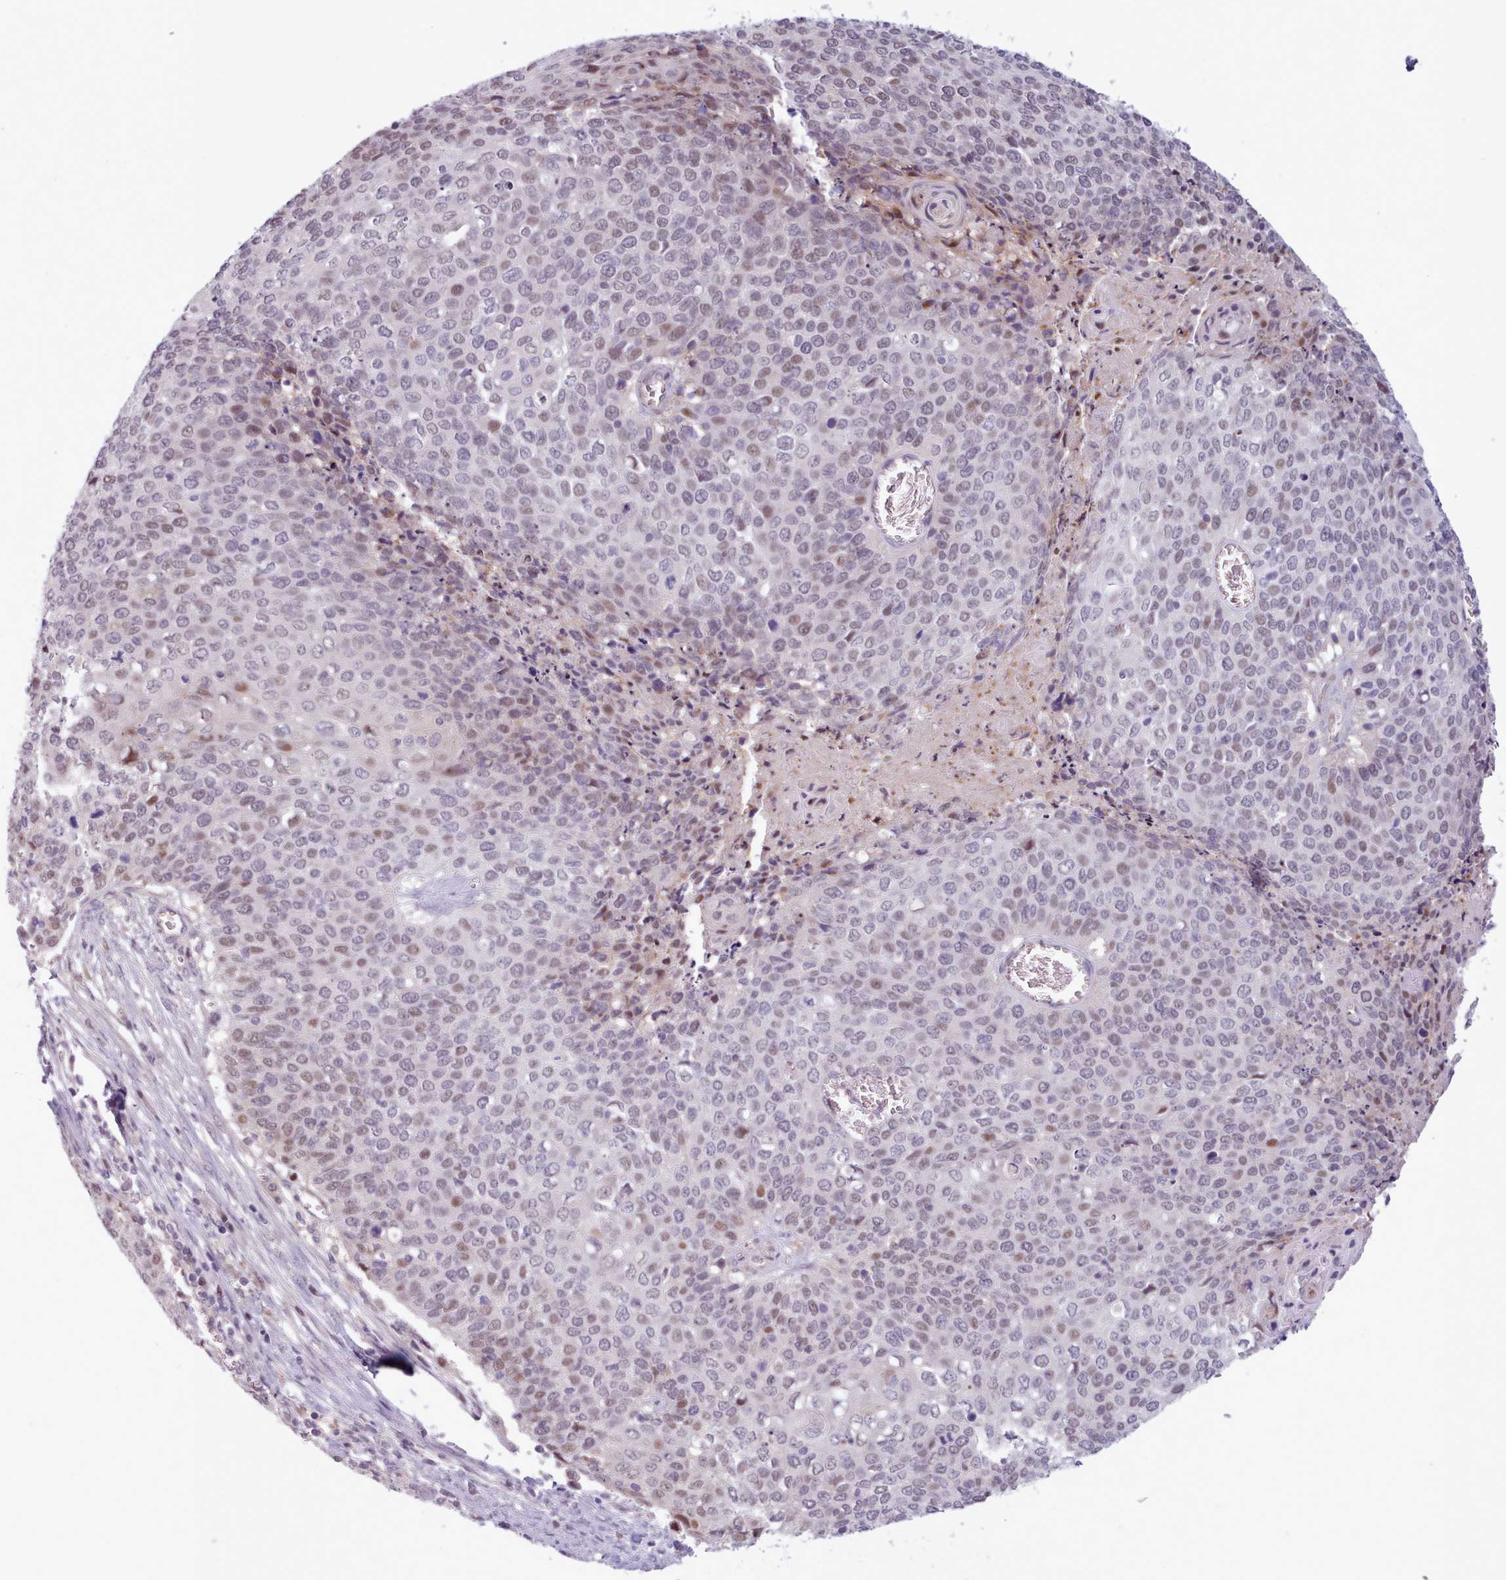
{"staining": {"intensity": "weak", "quantity": "25%-75%", "location": "nuclear"}, "tissue": "cervical cancer", "cell_type": "Tumor cells", "image_type": "cancer", "snomed": [{"axis": "morphology", "description": "Squamous cell carcinoma, NOS"}, {"axis": "topography", "description": "Cervix"}], "caption": "Weak nuclear protein positivity is seen in about 25%-75% of tumor cells in cervical squamous cell carcinoma.", "gene": "KBTBD7", "patient": {"sex": "female", "age": 39}}